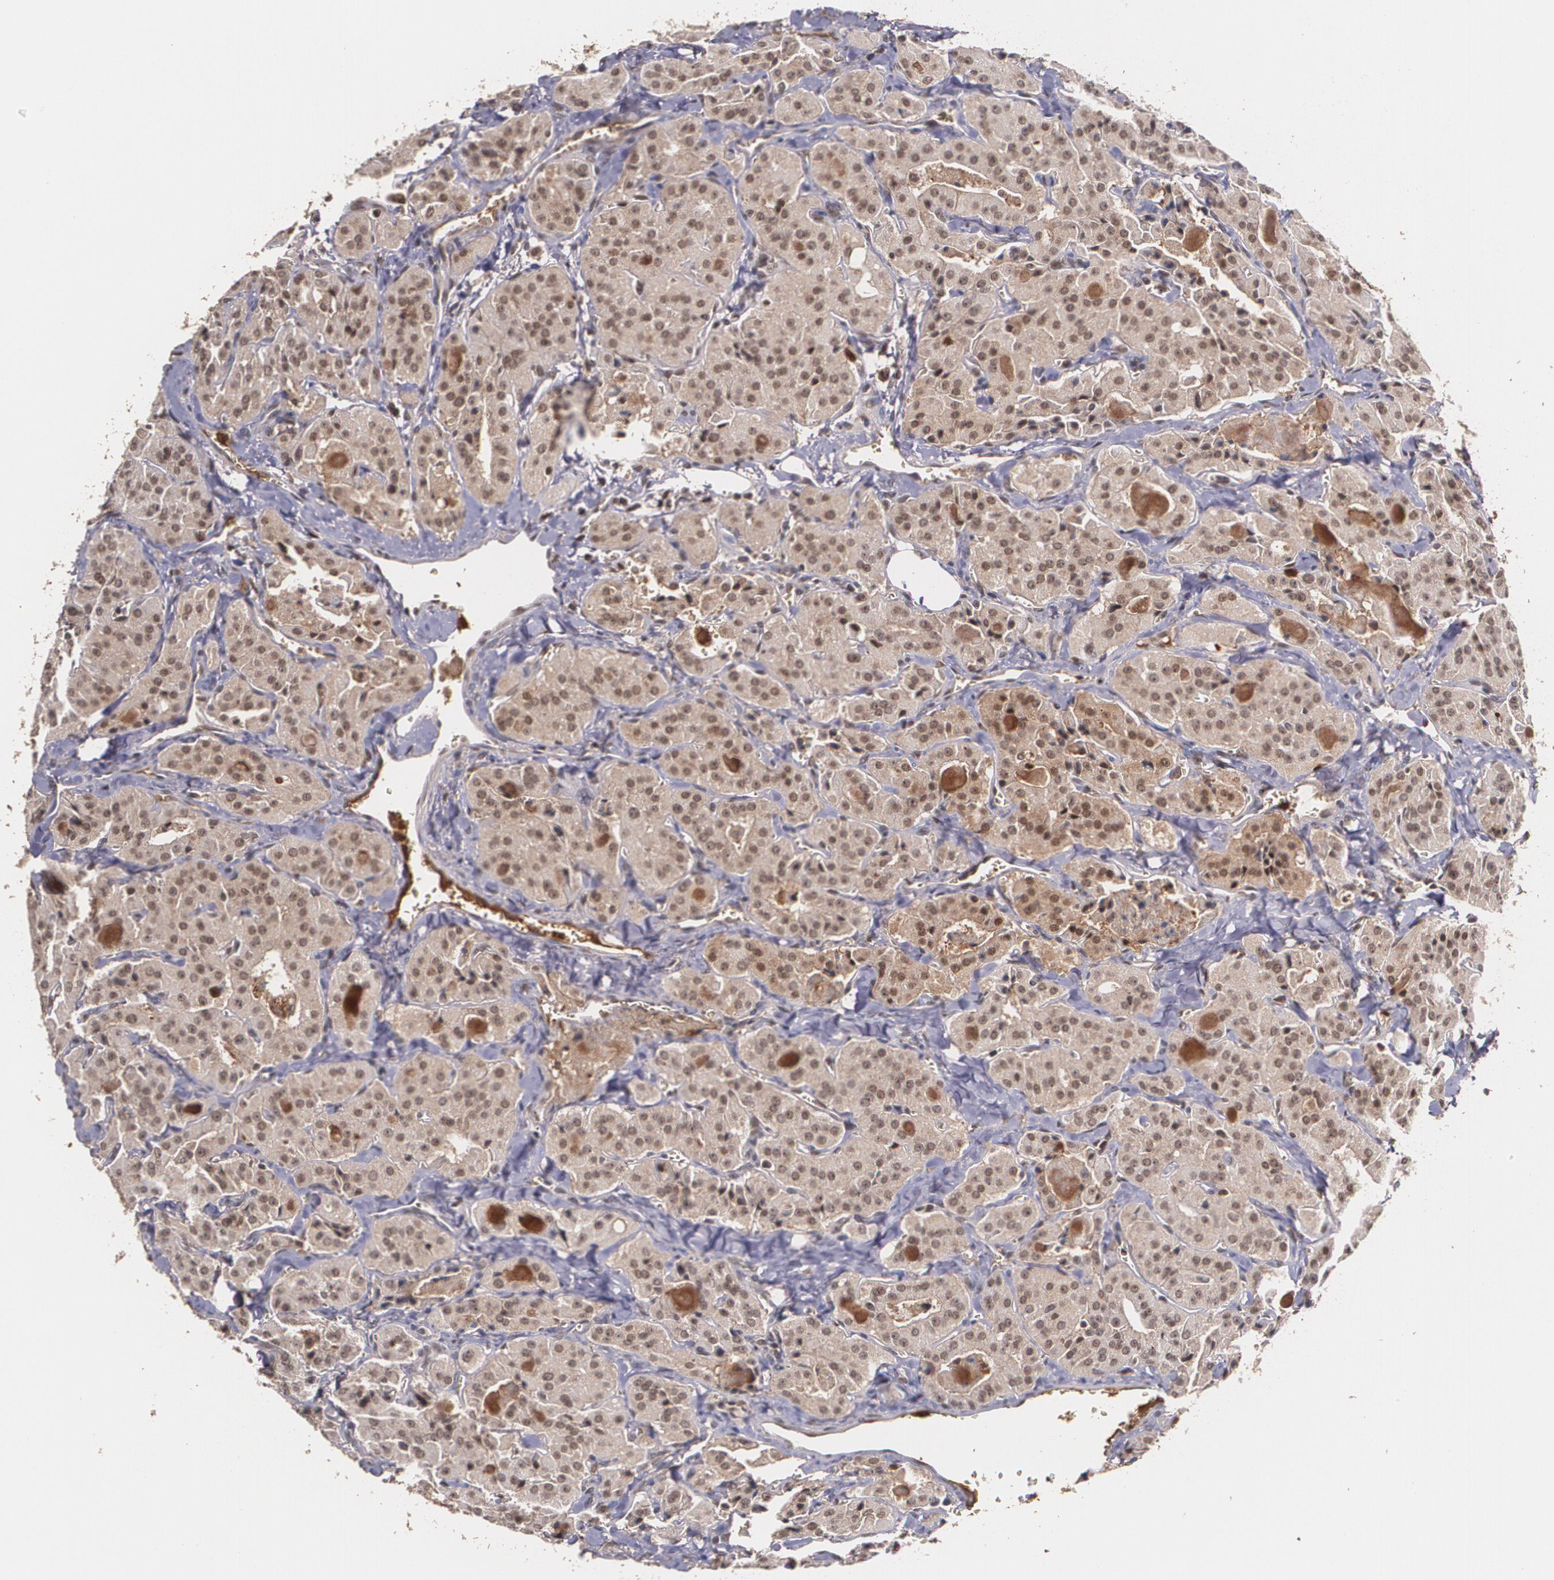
{"staining": {"intensity": "moderate", "quantity": ">75%", "location": "cytoplasmic/membranous,nuclear"}, "tissue": "thyroid cancer", "cell_type": "Tumor cells", "image_type": "cancer", "snomed": [{"axis": "morphology", "description": "Carcinoma, NOS"}, {"axis": "topography", "description": "Thyroid gland"}], "caption": "Immunohistochemical staining of thyroid cancer (carcinoma) shows medium levels of moderate cytoplasmic/membranous and nuclear protein expression in about >75% of tumor cells. (brown staining indicates protein expression, while blue staining denotes nuclei).", "gene": "PTS", "patient": {"sex": "male", "age": 76}}